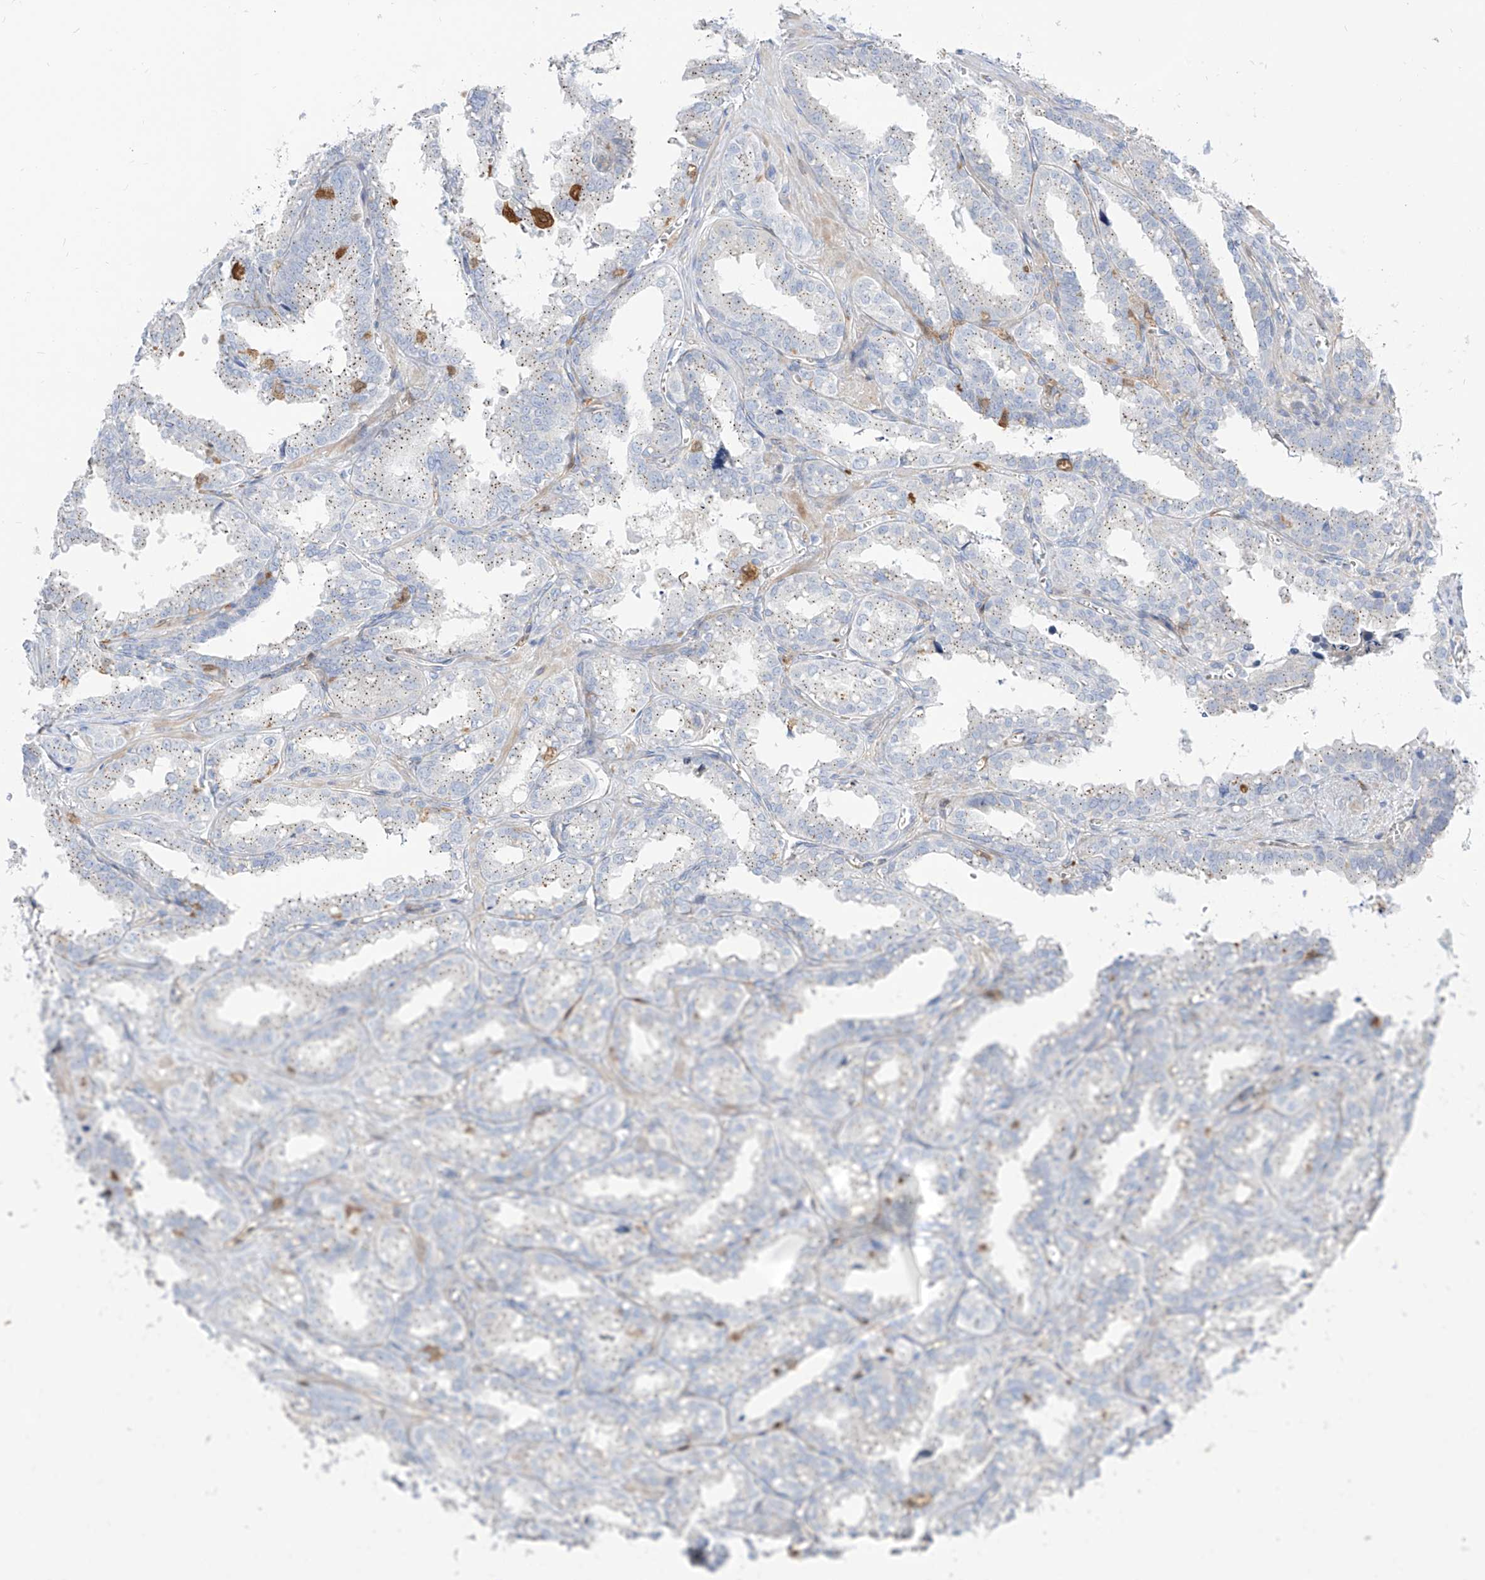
{"staining": {"intensity": "weak", "quantity": "<25%", "location": "cytoplasmic/membranous"}, "tissue": "seminal vesicle", "cell_type": "Glandular cells", "image_type": "normal", "snomed": [{"axis": "morphology", "description": "Normal tissue, NOS"}, {"axis": "topography", "description": "Prostate"}, {"axis": "topography", "description": "Seminal veicle"}], "caption": "An image of seminal vesicle stained for a protein displays no brown staining in glandular cells.", "gene": "KYNU", "patient": {"sex": "male", "age": 51}}